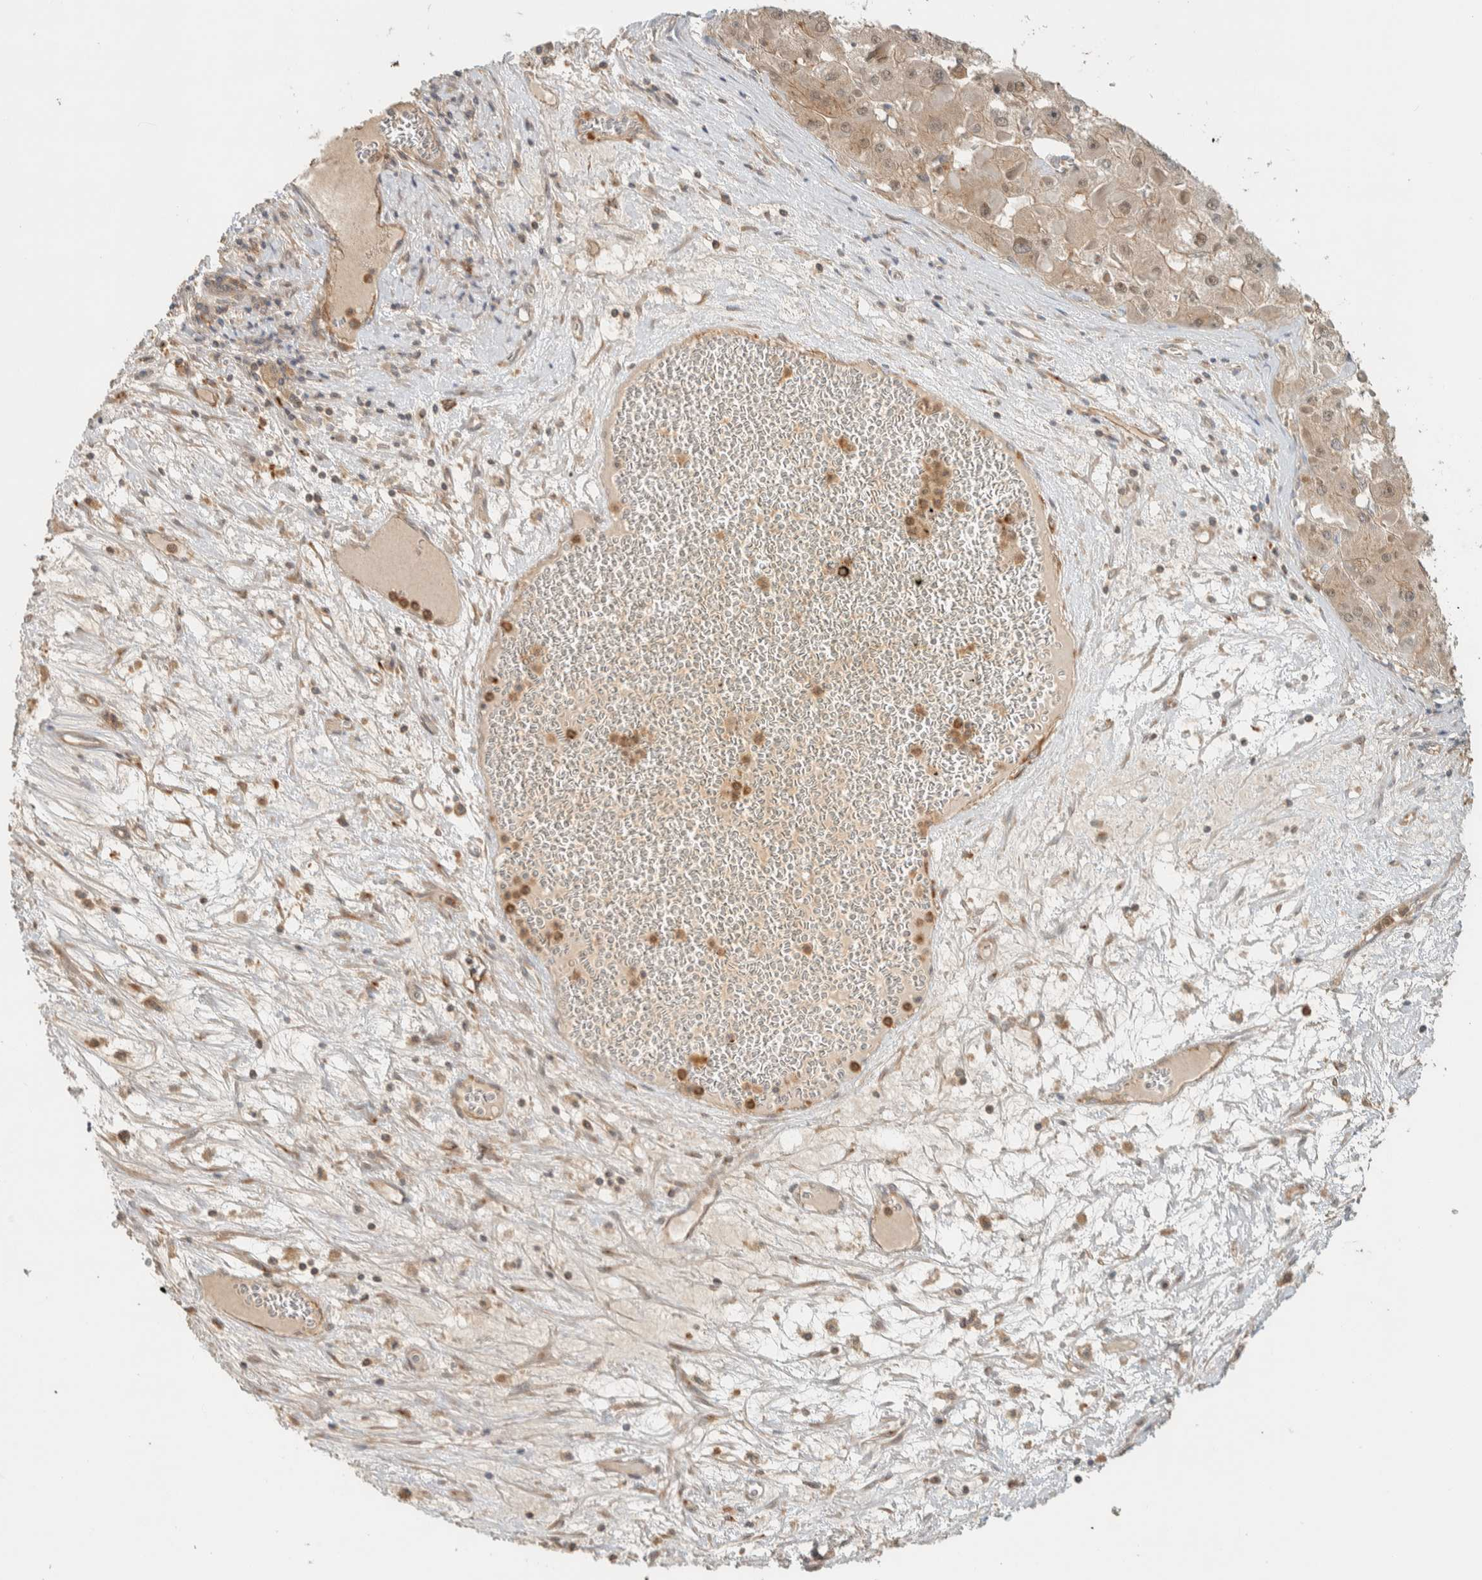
{"staining": {"intensity": "weak", "quantity": ">75%", "location": "cytoplasmic/membranous,nuclear"}, "tissue": "liver cancer", "cell_type": "Tumor cells", "image_type": "cancer", "snomed": [{"axis": "morphology", "description": "Carcinoma, Hepatocellular, NOS"}, {"axis": "topography", "description": "Liver"}], "caption": "IHC of human liver cancer (hepatocellular carcinoma) shows low levels of weak cytoplasmic/membranous and nuclear staining in approximately >75% of tumor cells.", "gene": "RAB11FIP1", "patient": {"sex": "female", "age": 73}}